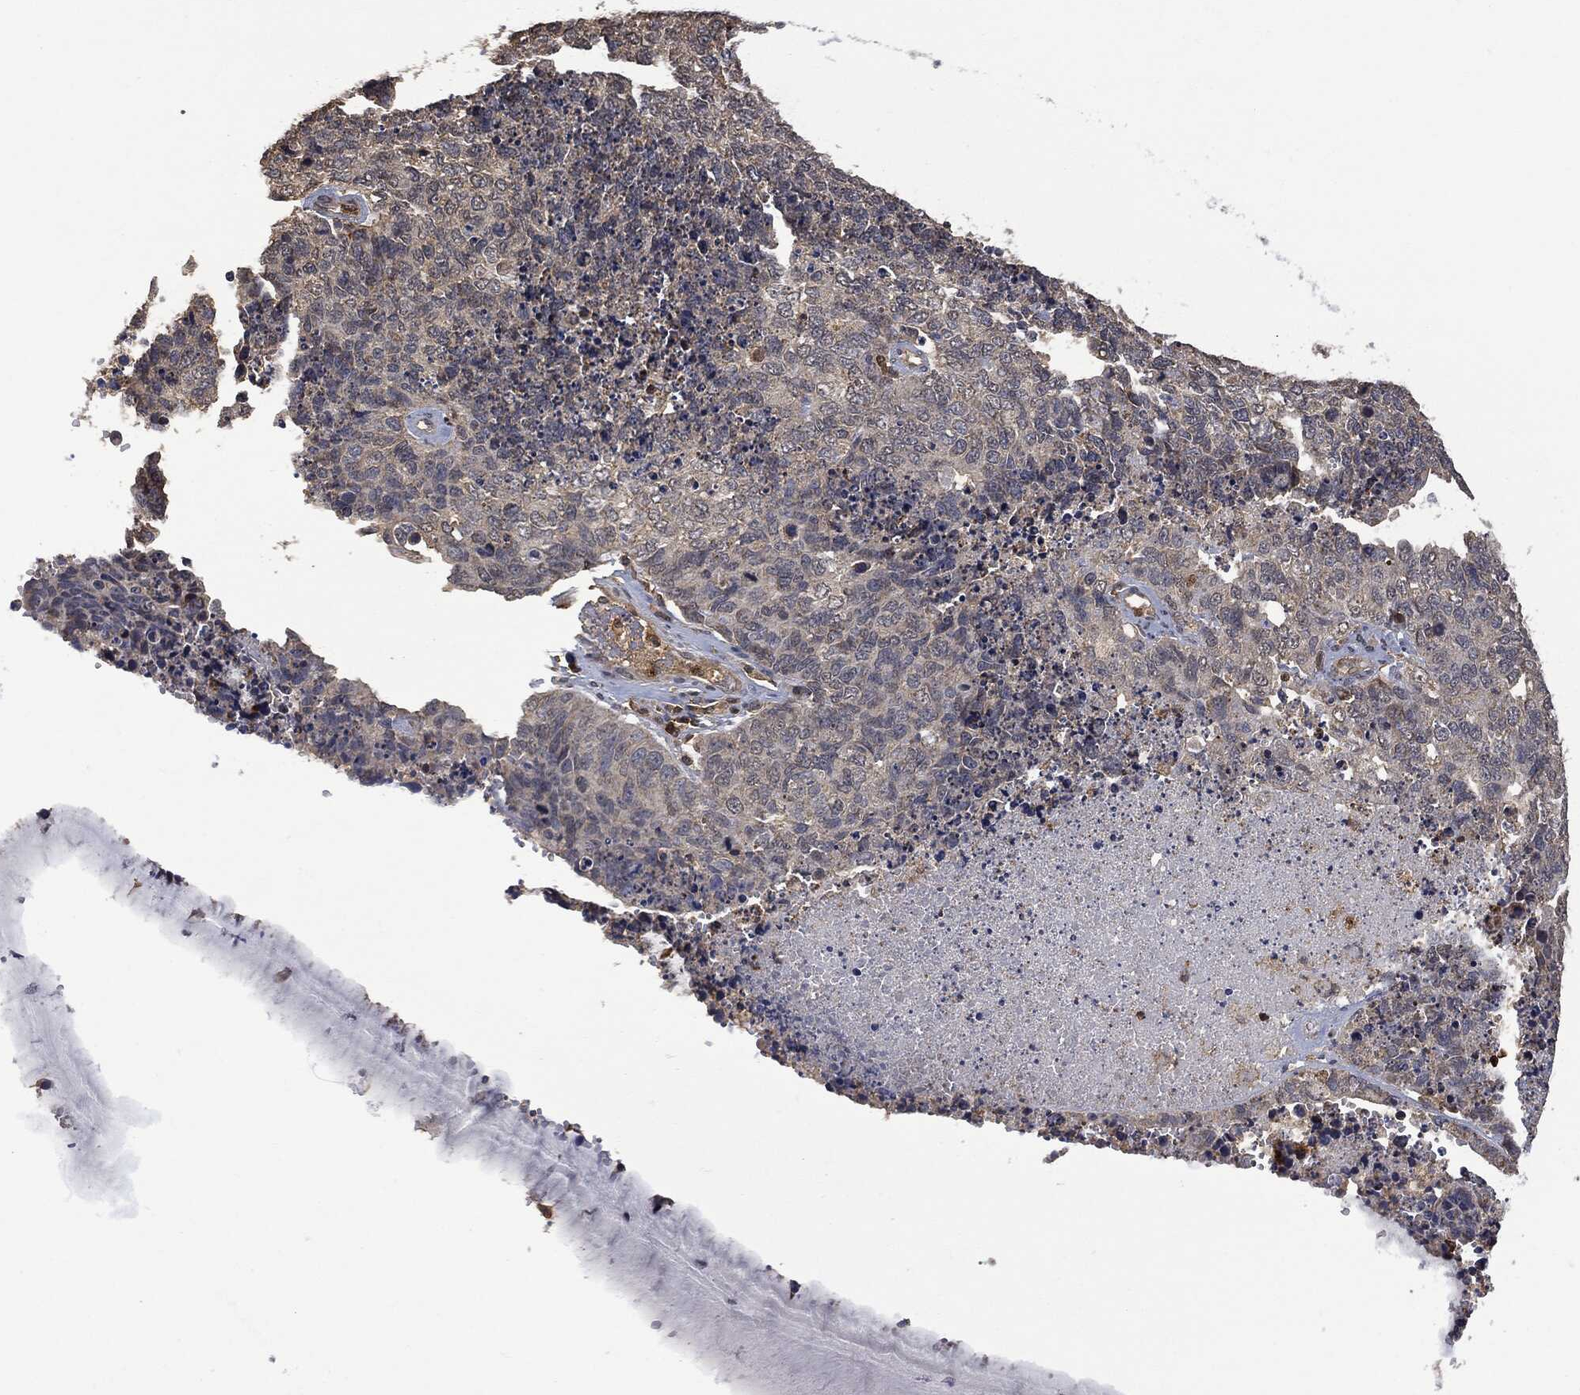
{"staining": {"intensity": "negative", "quantity": "none", "location": "none"}, "tissue": "cervical cancer", "cell_type": "Tumor cells", "image_type": "cancer", "snomed": [{"axis": "morphology", "description": "Squamous cell carcinoma, NOS"}, {"axis": "topography", "description": "Cervix"}], "caption": "Histopathology image shows no significant protein expression in tumor cells of cervical squamous cell carcinoma.", "gene": "PSMB10", "patient": {"sex": "female", "age": 63}}